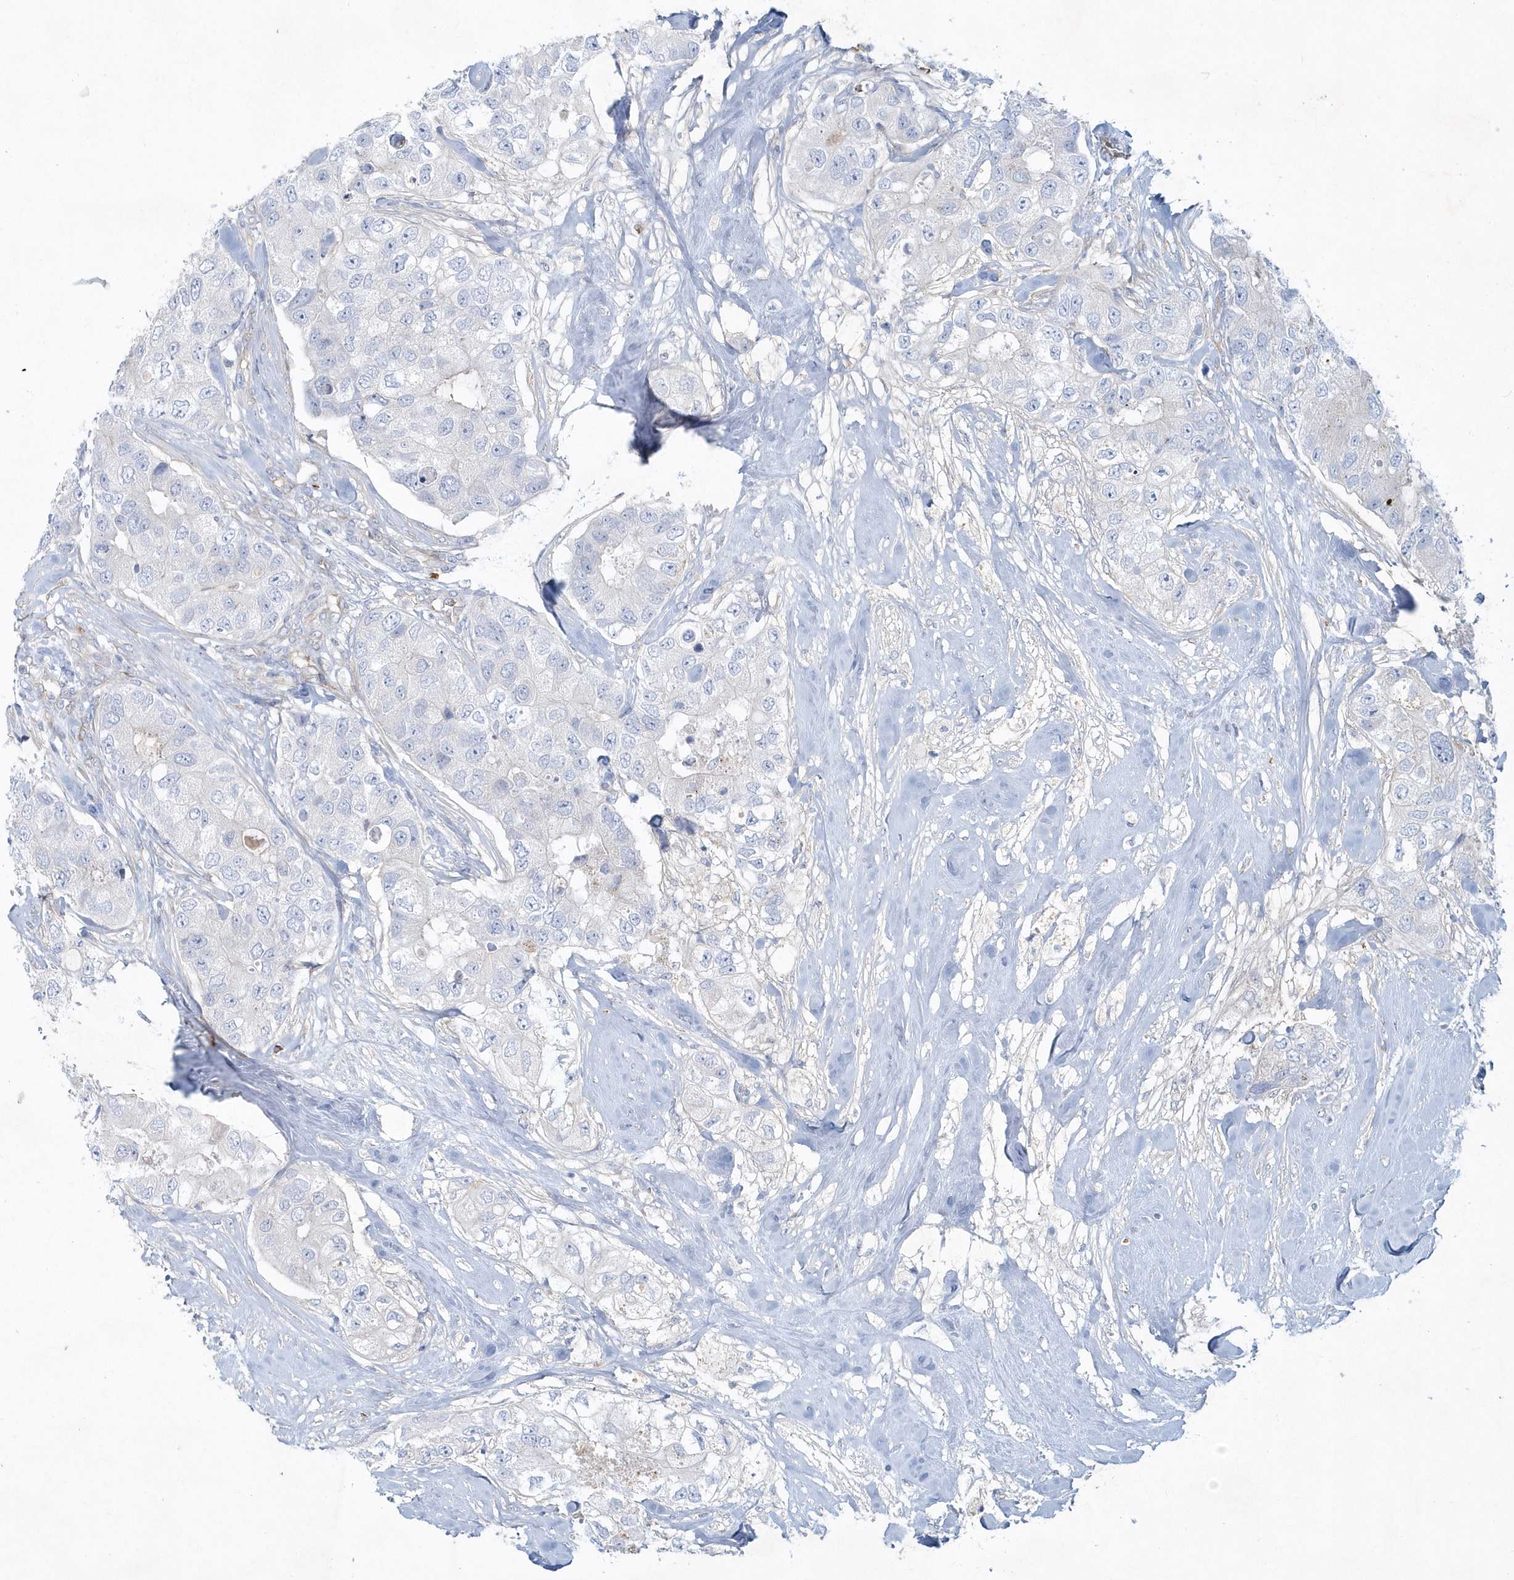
{"staining": {"intensity": "negative", "quantity": "none", "location": "none"}, "tissue": "breast cancer", "cell_type": "Tumor cells", "image_type": "cancer", "snomed": [{"axis": "morphology", "description": "Duct carcinoma"}, {"axis": "topography", "description": "Breast"}], "caption": "Tumor cells show no significant protein staining in breast infiltrating ductal carcinoma.", "gene": "DNAH1", "patient": {"sex": "female", "age": 62}}